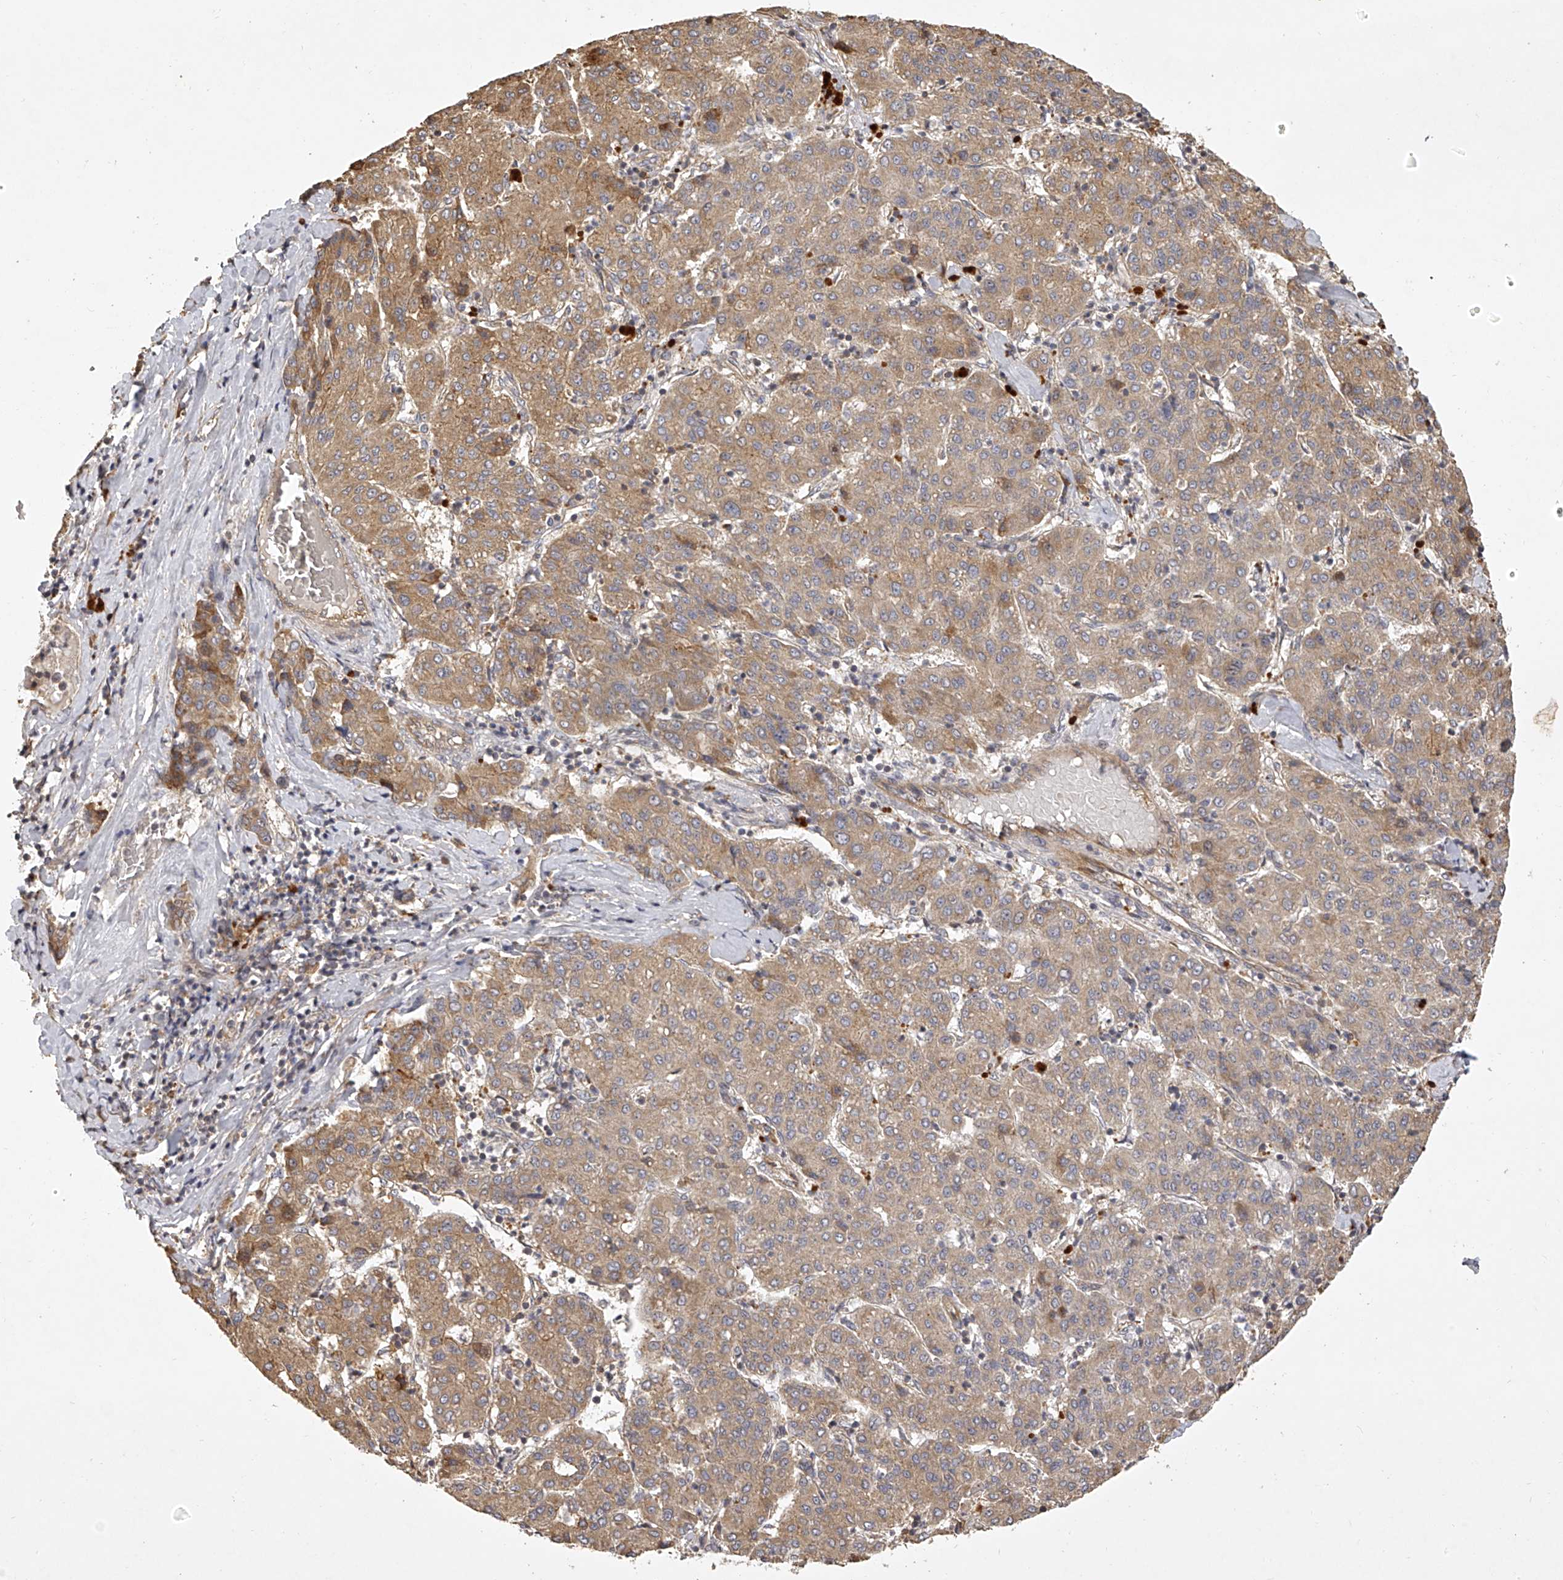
{"staining": {"intensity": "moderate", "quantity": ">75%", "location": "cytoplasmic/membranous"}, "tissue": "liver cancer", "cell_type": "Tumor cells", "image_type": "cancer", "snomed": [{"axis": "morphology", "description": "Carcinoma, Hepatocellular, NOS"}, {"axis": "topography", "description": "Liver"}], "caption": "Moderate cytoplasmic/membranous protein expression is identified in about >75% of tumor cells in liver cancer. (IHC, brightfield microscopy, high magnification).", "gene": "DOCK9", "patient": {"sex": "male", "age": 65}}